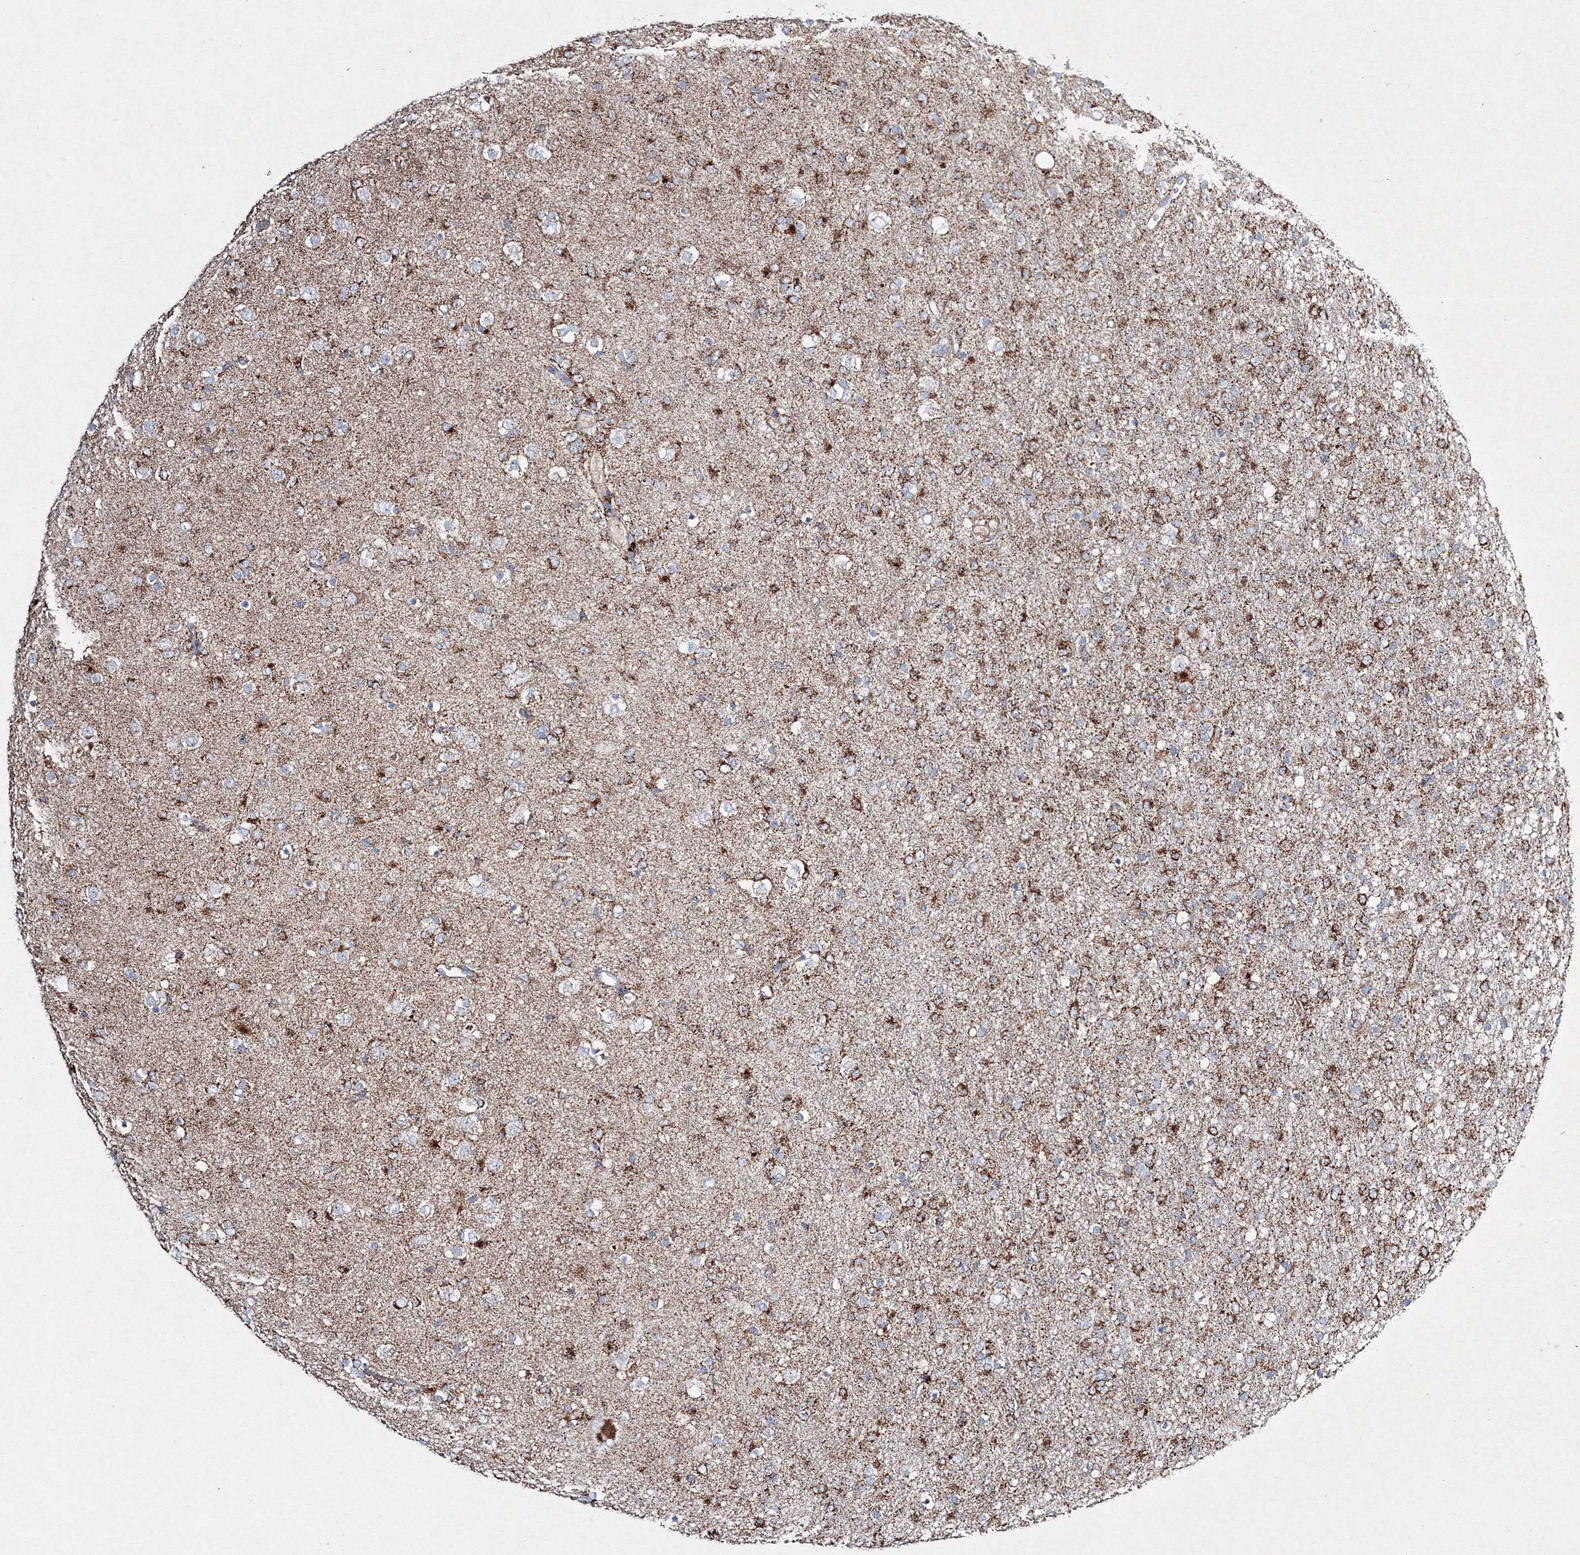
{"staining": {"intensity": "moderate", "quantity": "25%-75%", "location": "cytoplasmic/membranous"}, "tissue": "glioma", "cell_type": "Tumor cells", "image_type": "cancer", "snomed": [{"axis": "morphology", "description": "Glioma, malignant, Low grade"}, {"axis": "topography", "description": "Brain"}], "caption": "This is an image of immunohistochemistry (IHC) staining of glioma, which shows moderate positivity in the cytoplasmic/membranous of tumor cells.", "gene": "IGSF9", "patient": {"sex": "male", "age": 65}}